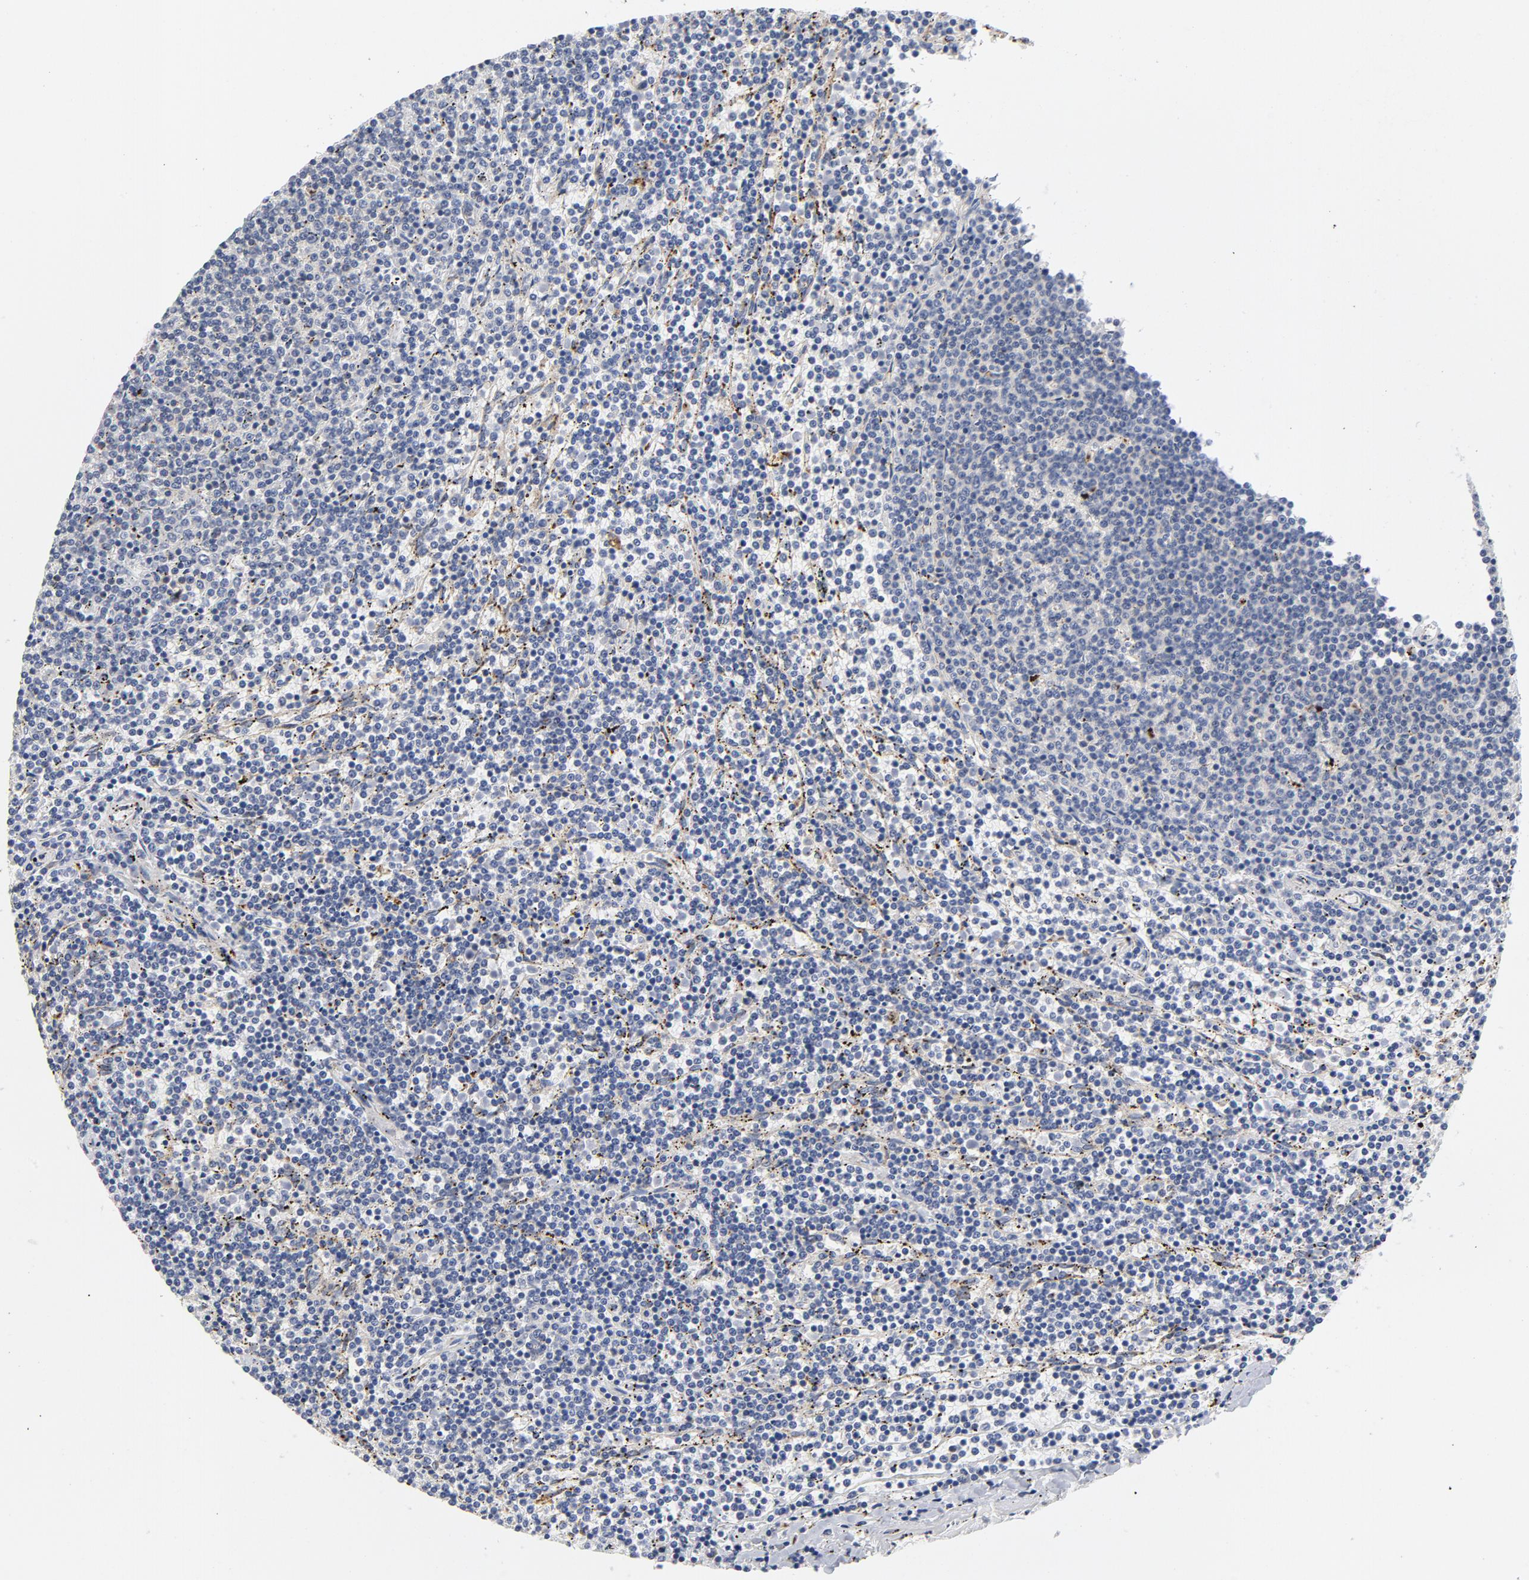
{"staining": {"intensity": "negative", "quantity": "none", "location": "none"}, "tissue": "lymphoma", "cell_type": "Tumor cells", "image_type": "cancer", "snomed": [{"axis": "morphology", "description": "Malignant lymphoma, non-Hodgkin's type, Low grade"}, {"axis": "topography", "description": "Spleen"}], "caption": "Immunohistochemistry (IHC) of human malignant lymphoma, non-Hodgkin's type (low-grade) displays no expression in tumor cells.", "gene": "AKT2", "patient": {"sex": "female", "age": 50}}